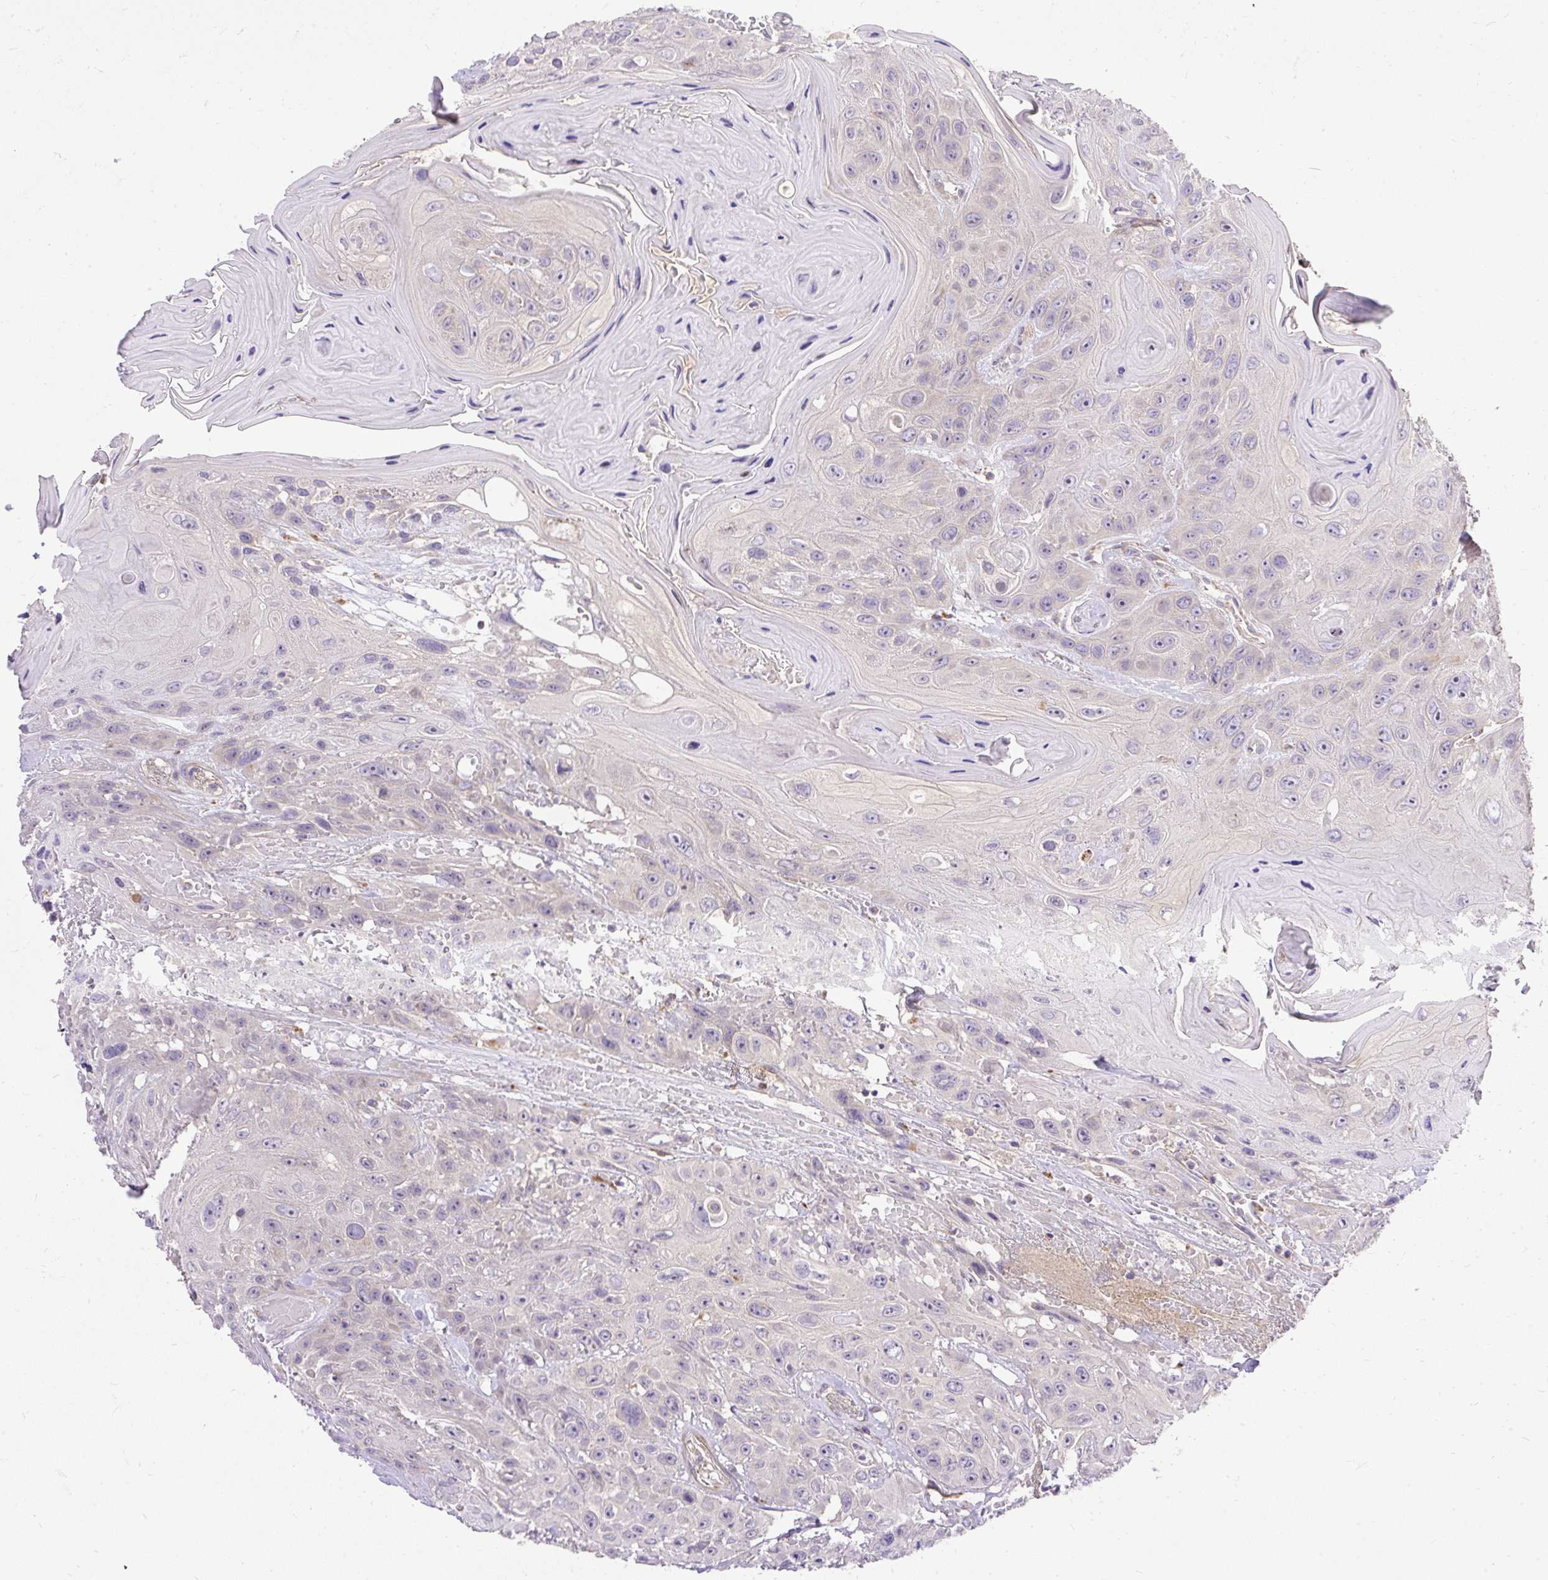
{"staining": {"intensity": "negative", "quantity": "none", "location": "none"}, "tissue": "head and neck cancer", "cell_type": "Tumor cells", "image_type": "cancer", "snomed": [{"axis": "morphology", "description": "Squamous cell carcinoma, NOS"}, {"axis": "topography", "description": "Head-Neck"}], "caption": "The histopathology image displays no significant positivity in tumor cells of head and neck cancer (squamous cell carcinoma). (DAB immunohistochemistry (IHC) visualized using brightfield microscopy, high magnification).", "gene": "HEXB", "patient": {"sex": "female", "age": 59}}